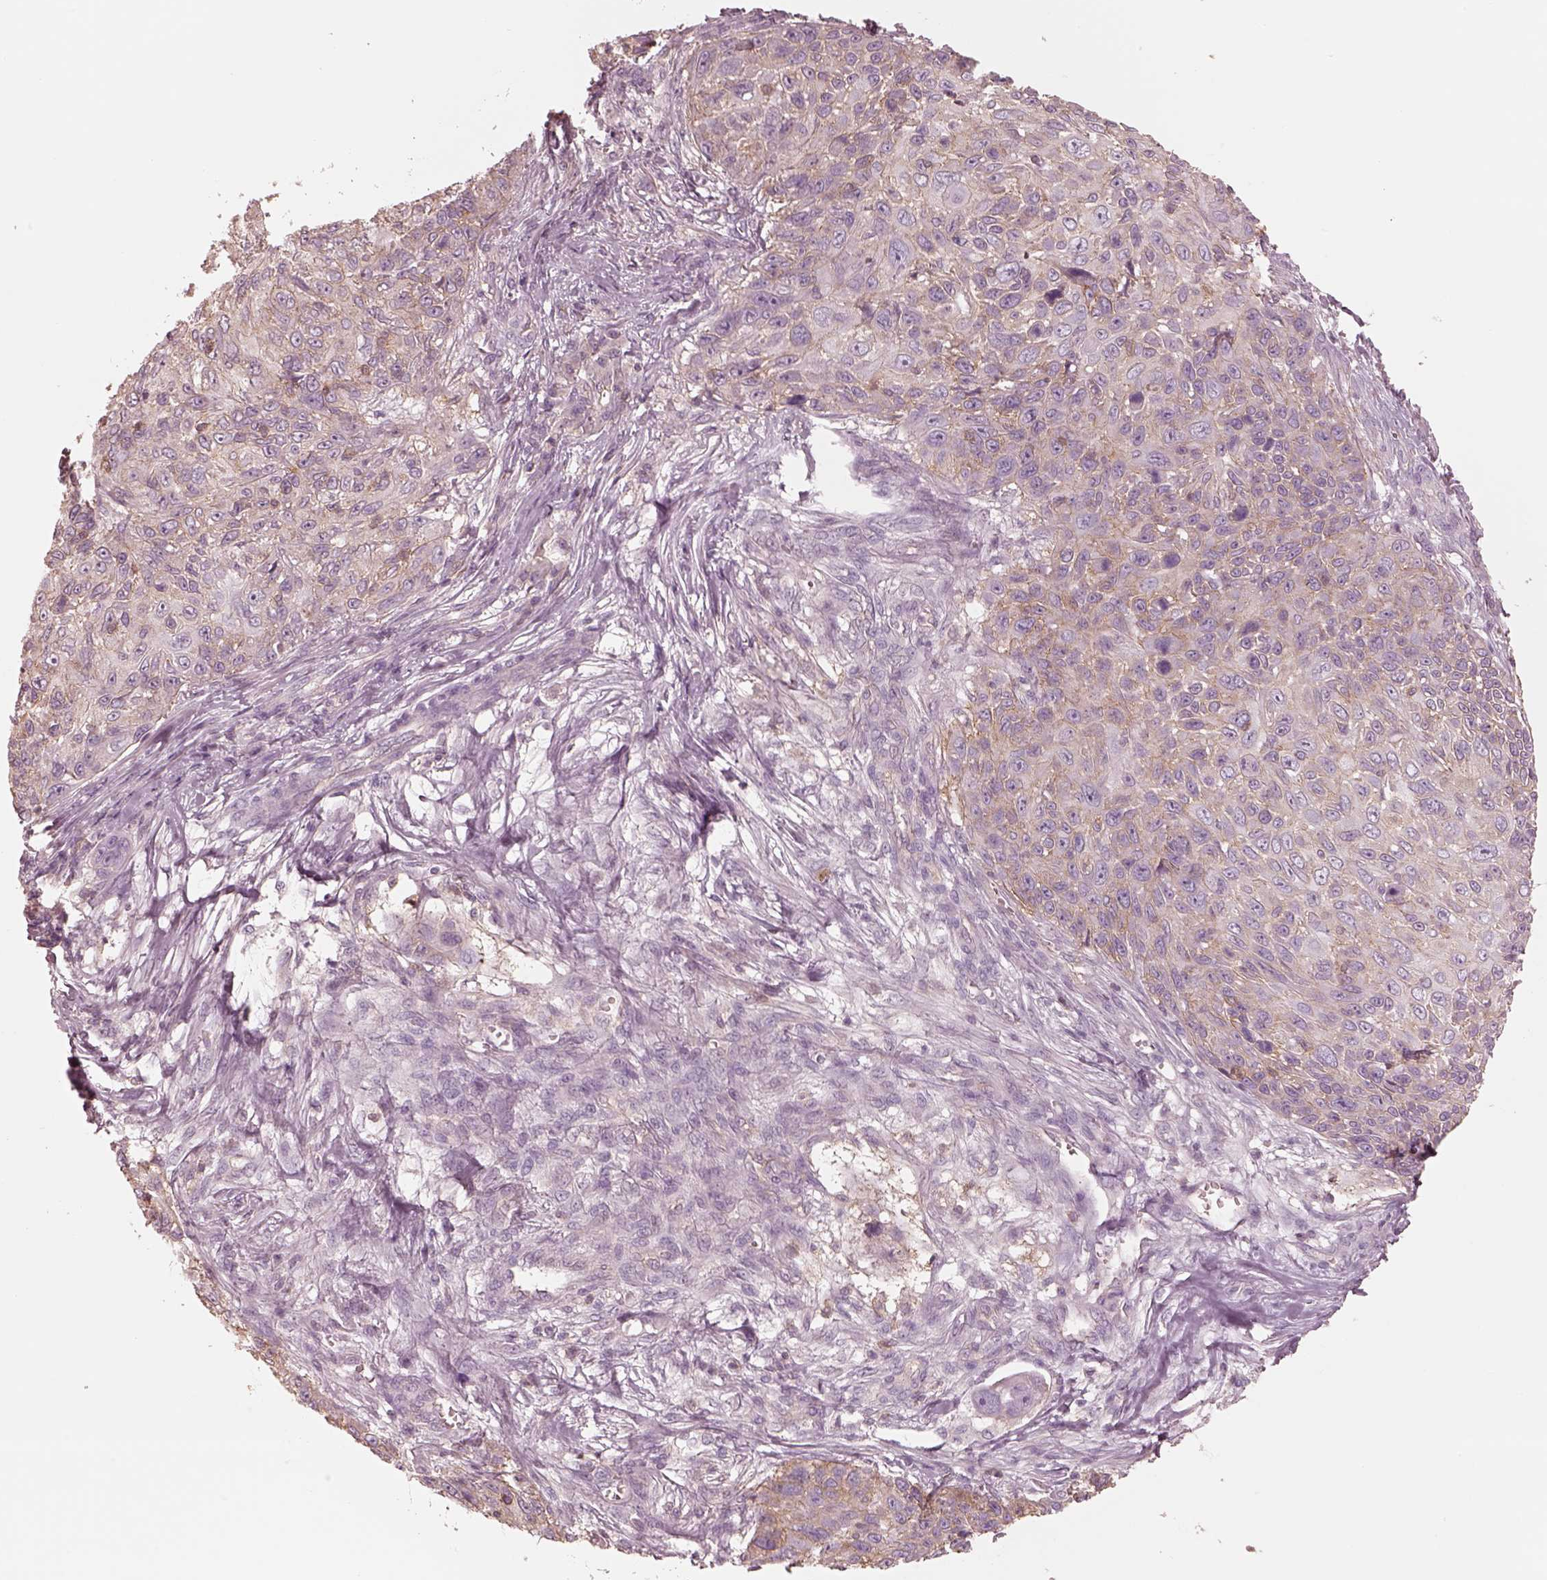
{"staining": {"intensity": "weak", "quantity": ">75%", "location": "cytoplasmic/membranous"}, "tissue": "skin cancer", "cell_type": "Tumor cells", "image_type": "cancer", "snomed": [{"axis": "morphology", "description": "Squamous cell carcinoma, NOS"}, {"axis": "topography", "description": "Skin"}], "caption": "Human squamous cell carcinoma (skin) stained for a protein (brown) shows weak cytoplasmic/membranous positive expression in approximately >75% of tumor cells.", "gene": "GPRIN1", "patient": {"sex": "male", "age": 92}}